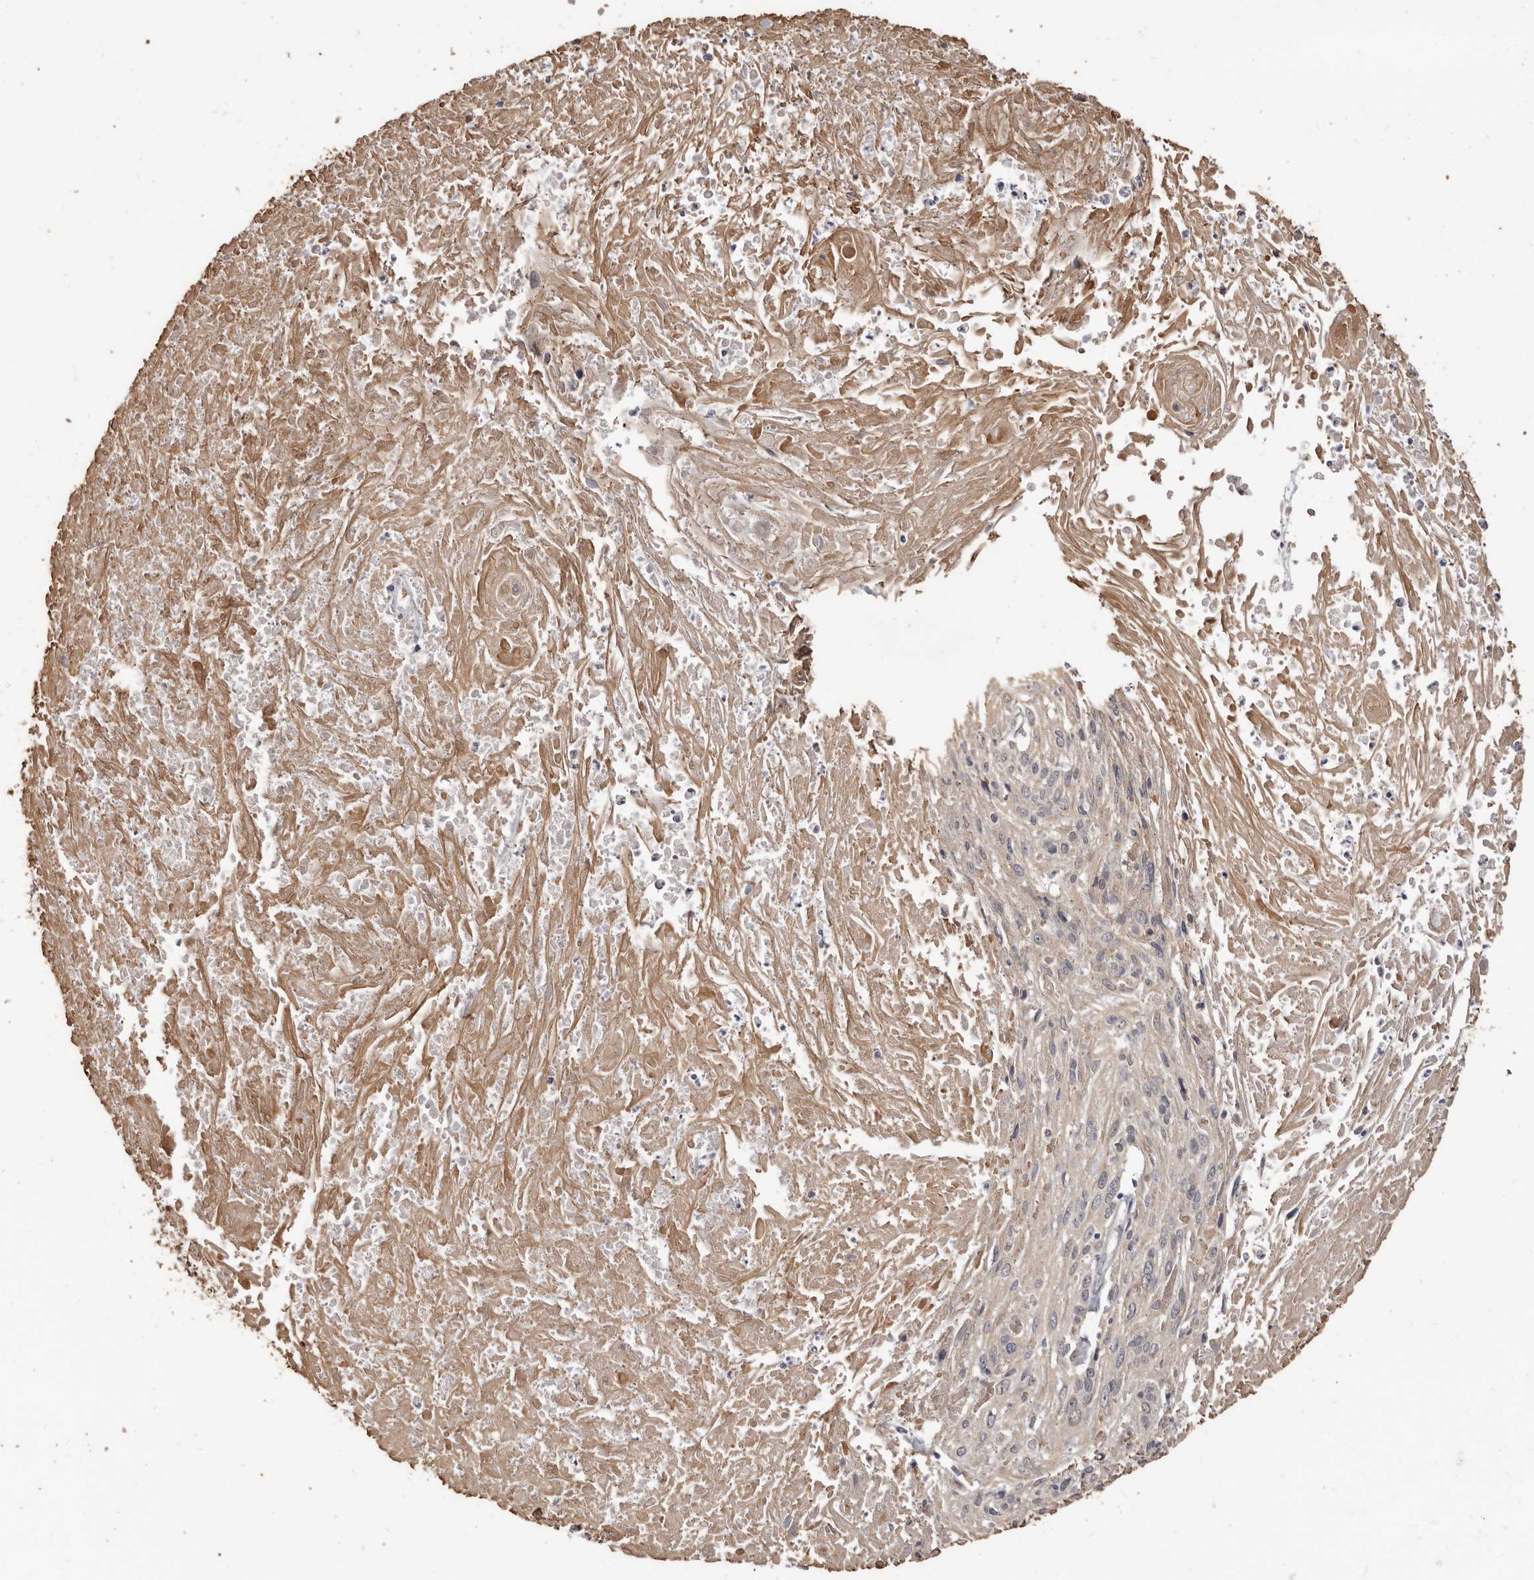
{"staining": {"intensity": "weak", "quantity": "<25%", "location": "cytoplasmic/membranous"}, "tissue": "cervical cancer", "cell_type": "Tumor cells", "image_type": "cancer", "snomed": [{"axis": "morphology", "description": "Squamous cell carcinoma, NOS"}, {"axis": "topography", "description": "Cervix"}], "caption": "An image of squamous cell carcinoma (cervical) stained for a protein exhibits no brown staining in tumor cells.", "gene": "INAVA", "patient": {"sex": "female", "age": 51}}